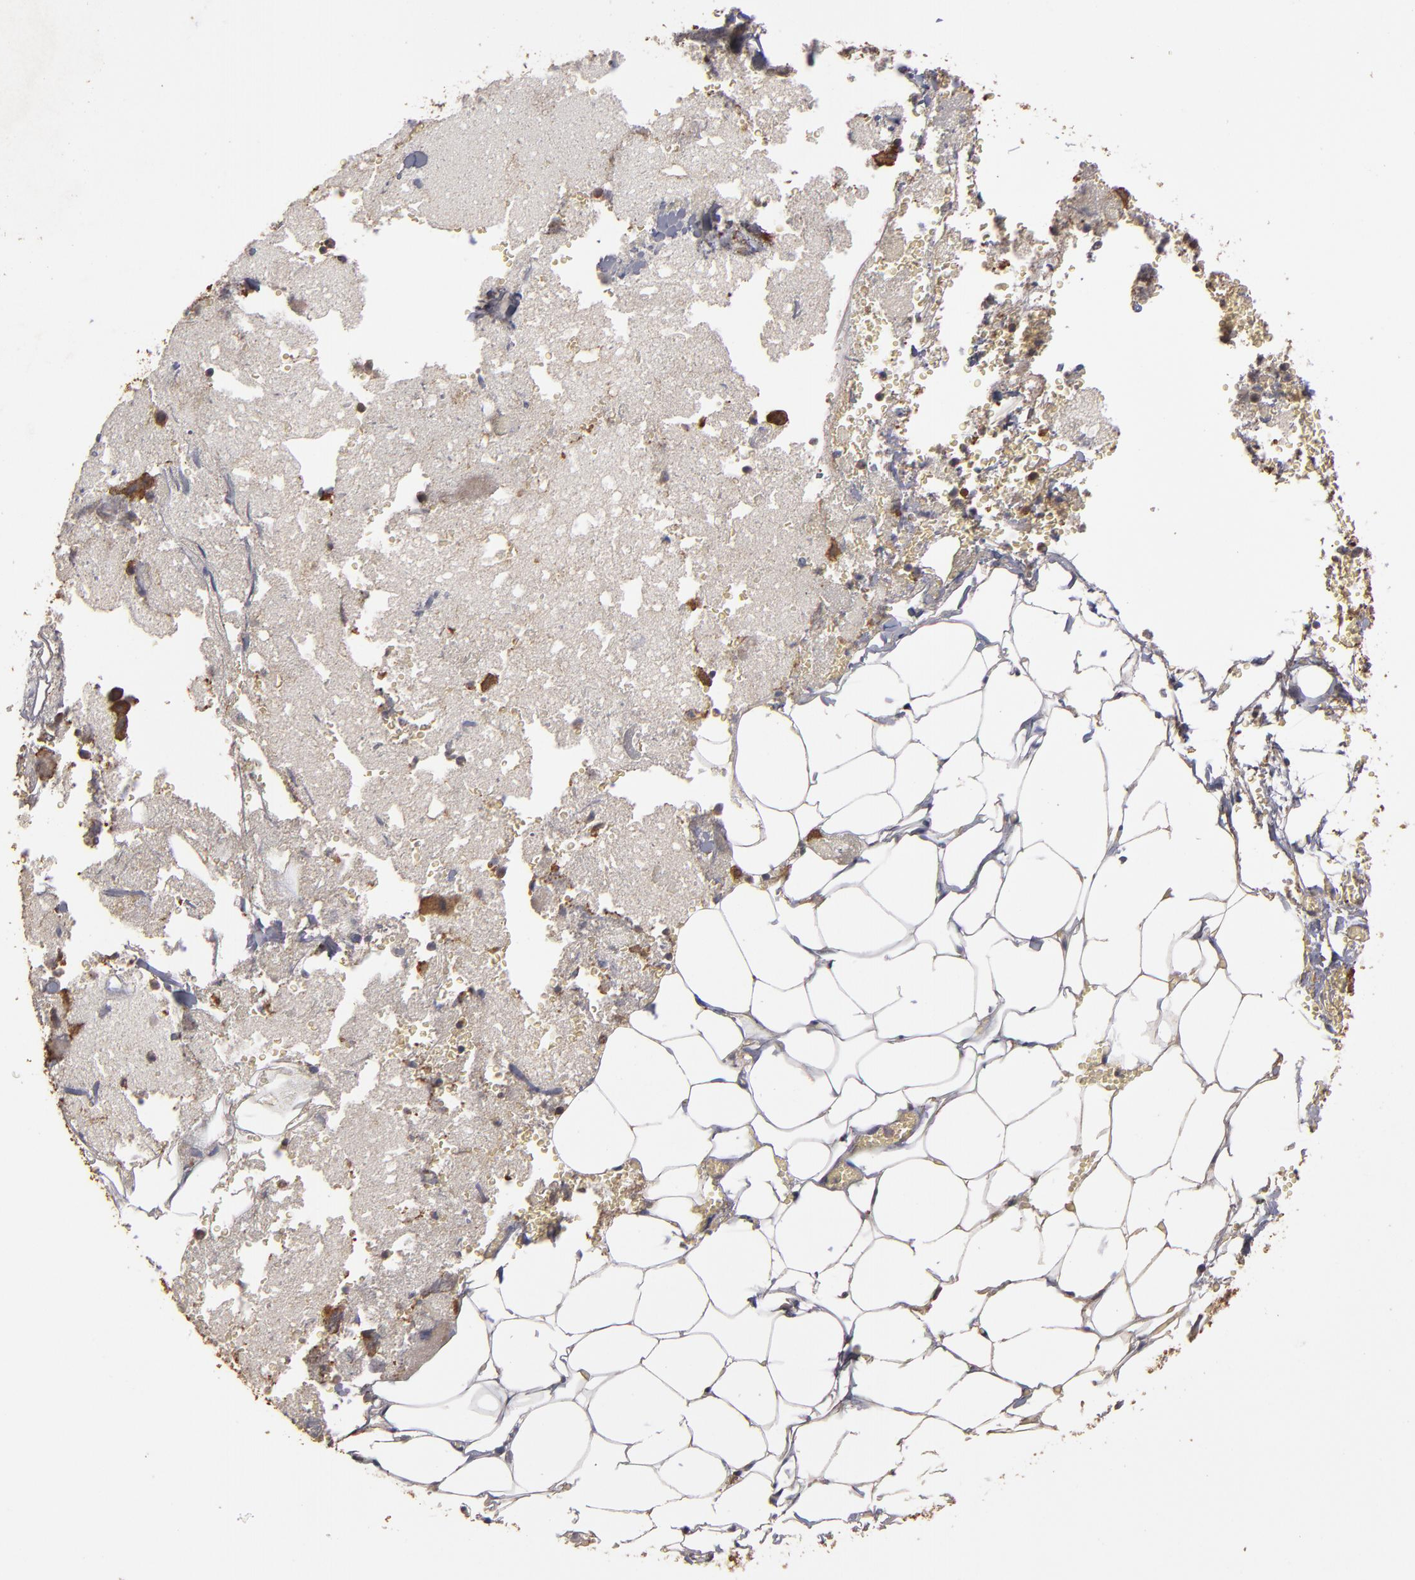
{"staining": {"intensity": "weak", "quantity": ">75%", "location": "cytoplasmic/membranous"}, "tissue": "adrenal gland", "cell_type": "Glandular cells", "image_type": "normal", "snomed": [{"axis": "morphology", "description": "Normal tissue, NOS"}, {"axis": "topography", "description": "Adrenal gland"}], "caption": "Approximately >75% of glandular cells in unremarkable human adrenal gland show weak cytoplasmic/membranous protein staining as visualized by brown immunohistochemical staining.", "gene": "DMD", "patient": {"sex": "female", "age": 71}}